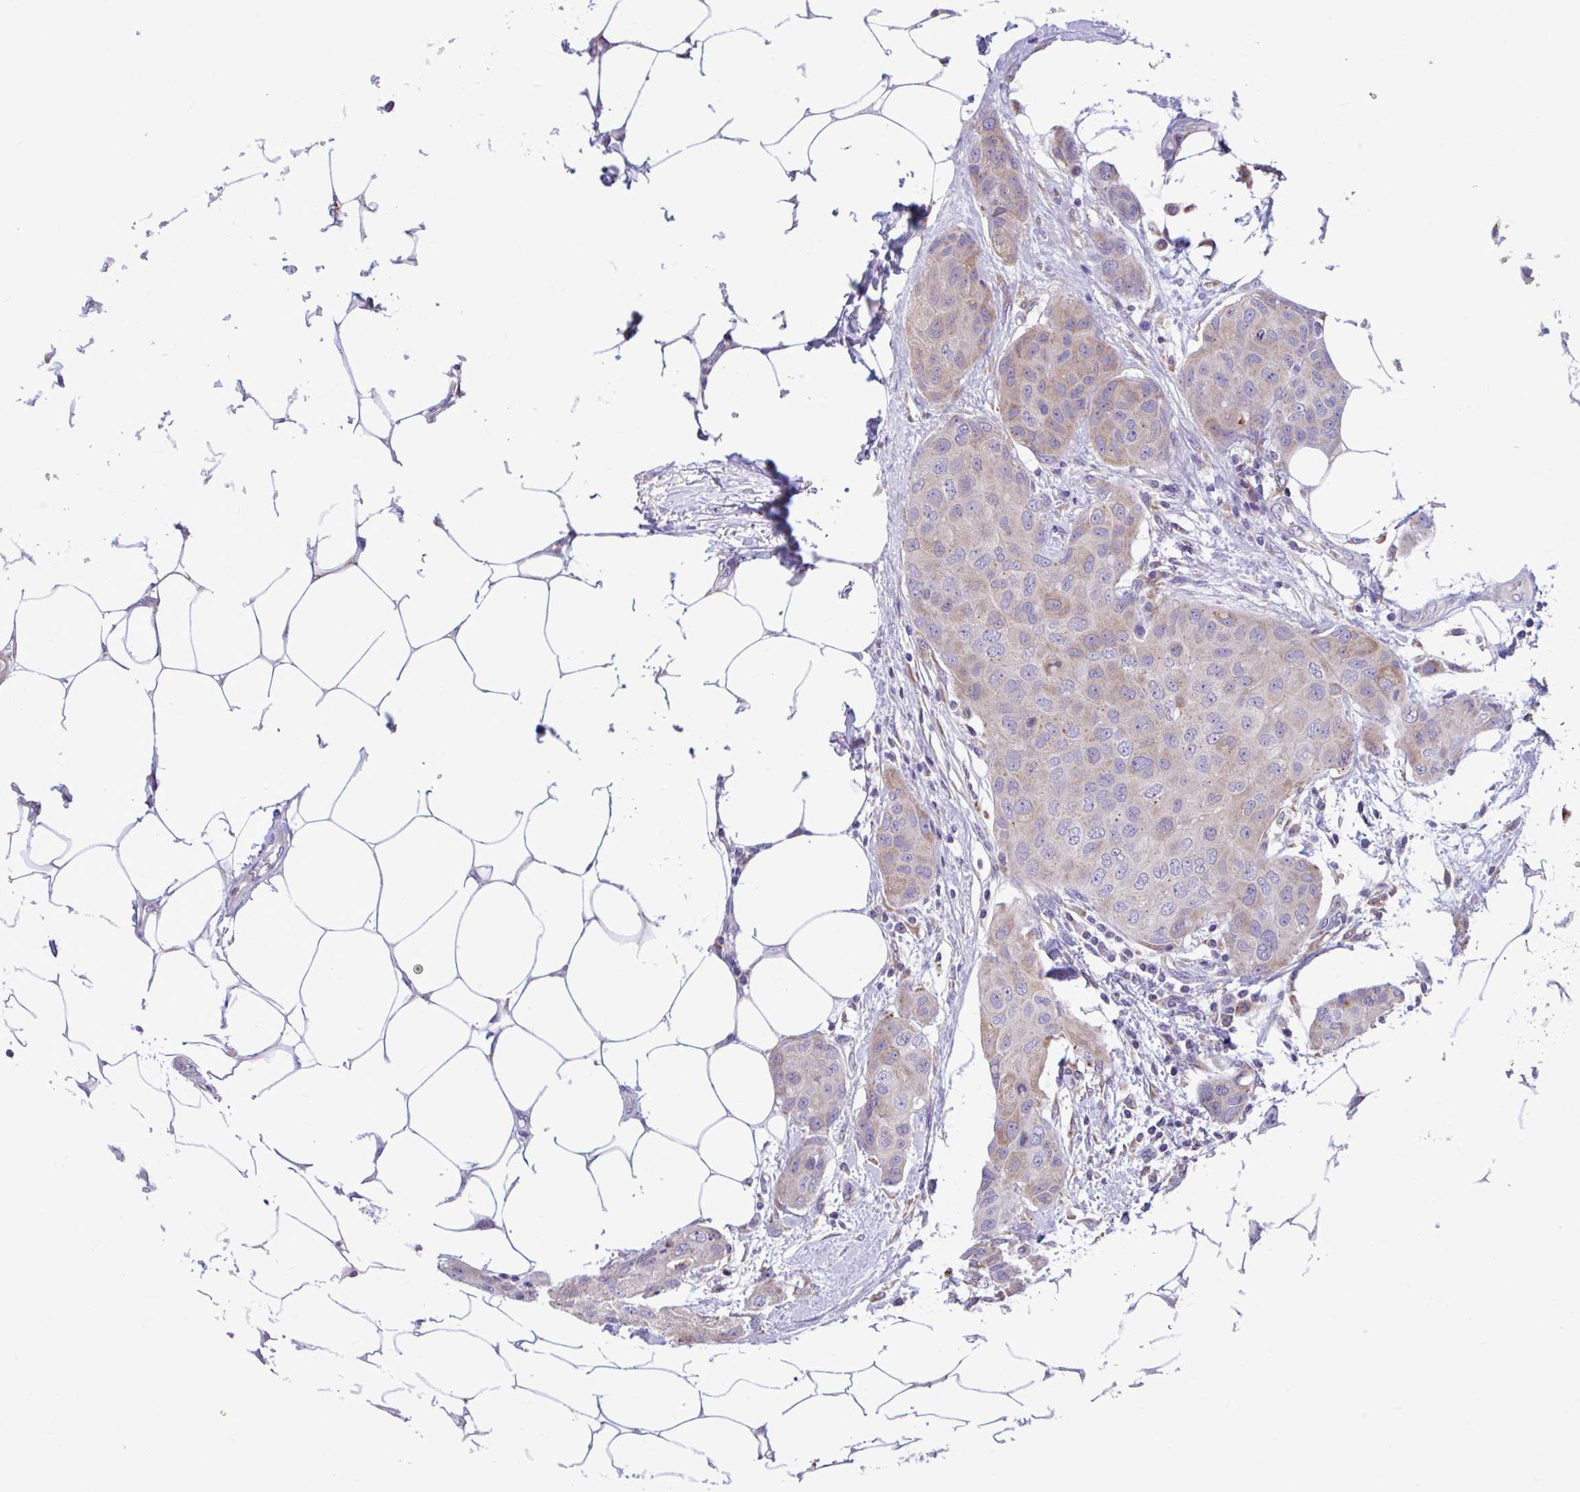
{"staining": {"intensity": "weak", "quantity": "<25%", "location": "cytoplasmic/membranous"}, "tissue": "breast cancer", "cell_type": "Tumor cells", "image_type": "cancer", "snomed": [{"axis": "morphology", "description": "Duct carcinoma"}, {"axis": "topography", "description": "Breast"}, {"axis": "topography", "description": "Lymph node"}], "caption": "High power microscopy photomicrograph of an immunohistochemistry photomicrograph of breast intraductal carcinoma, revealing no significant staining in tumor cells.", "gene": "PIGK", "patient": {"sex": "female", "age": 80}}